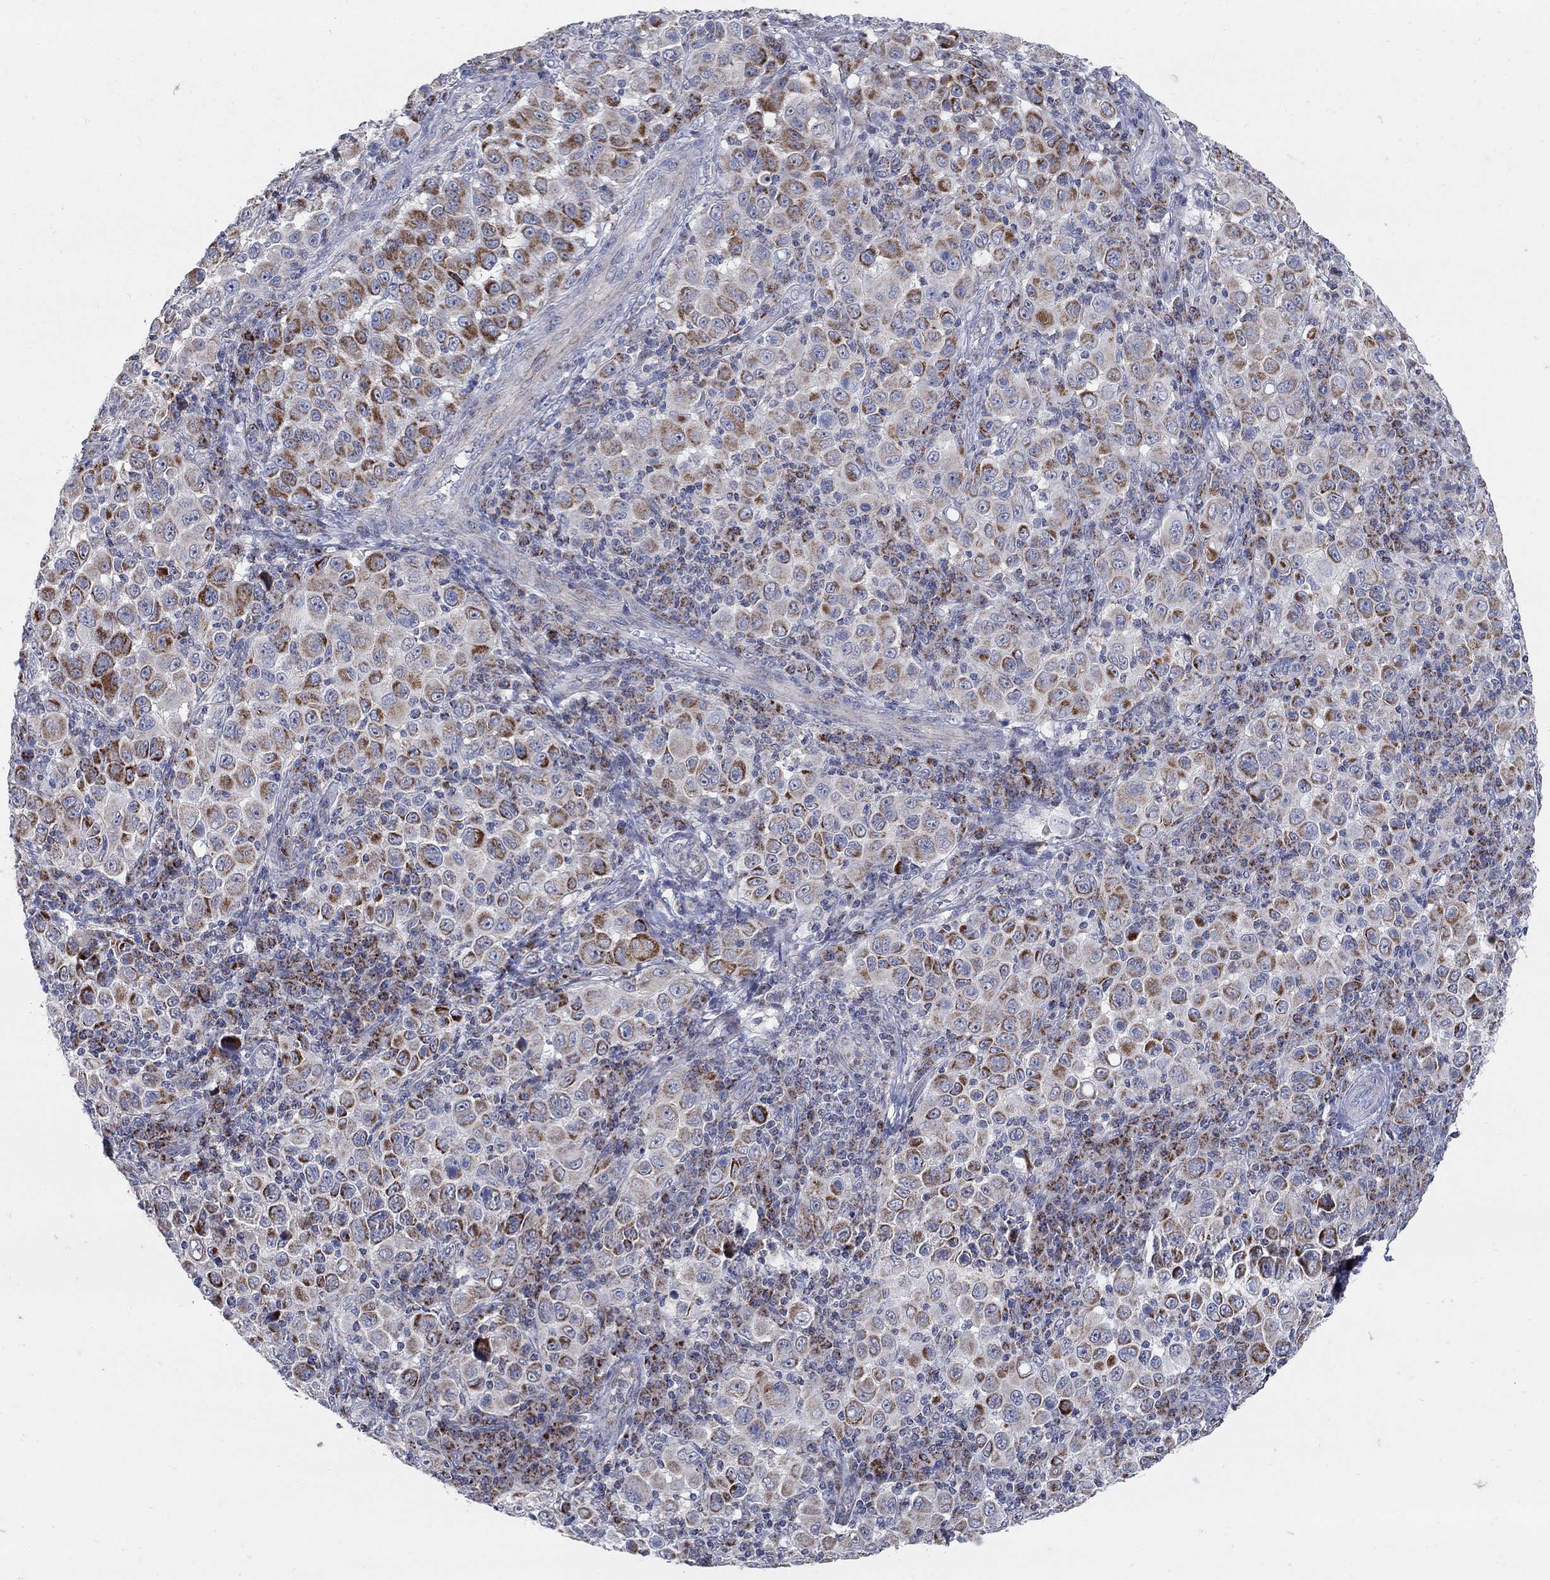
{"staining": {"intensity": "strong", "quantity": "25%-75%", "location": "cytoplasmic/membranous"}, "tissue": "melanoma", "cell_type": "Tumor cells", "image_type": "cancer", "snomed": [{"axis": "morphology", "description": "Malignant melanoma, NOS"}, {"axis": "topography", "description": "Skin"}], "caption": "Tumor cells reveal high levels of strong cytoplasmic/membranous expression in about 25%-75% of cells in malignant melanoma.", "gene": "HMX2", "patient": {"sex": "female", "age": 57}}